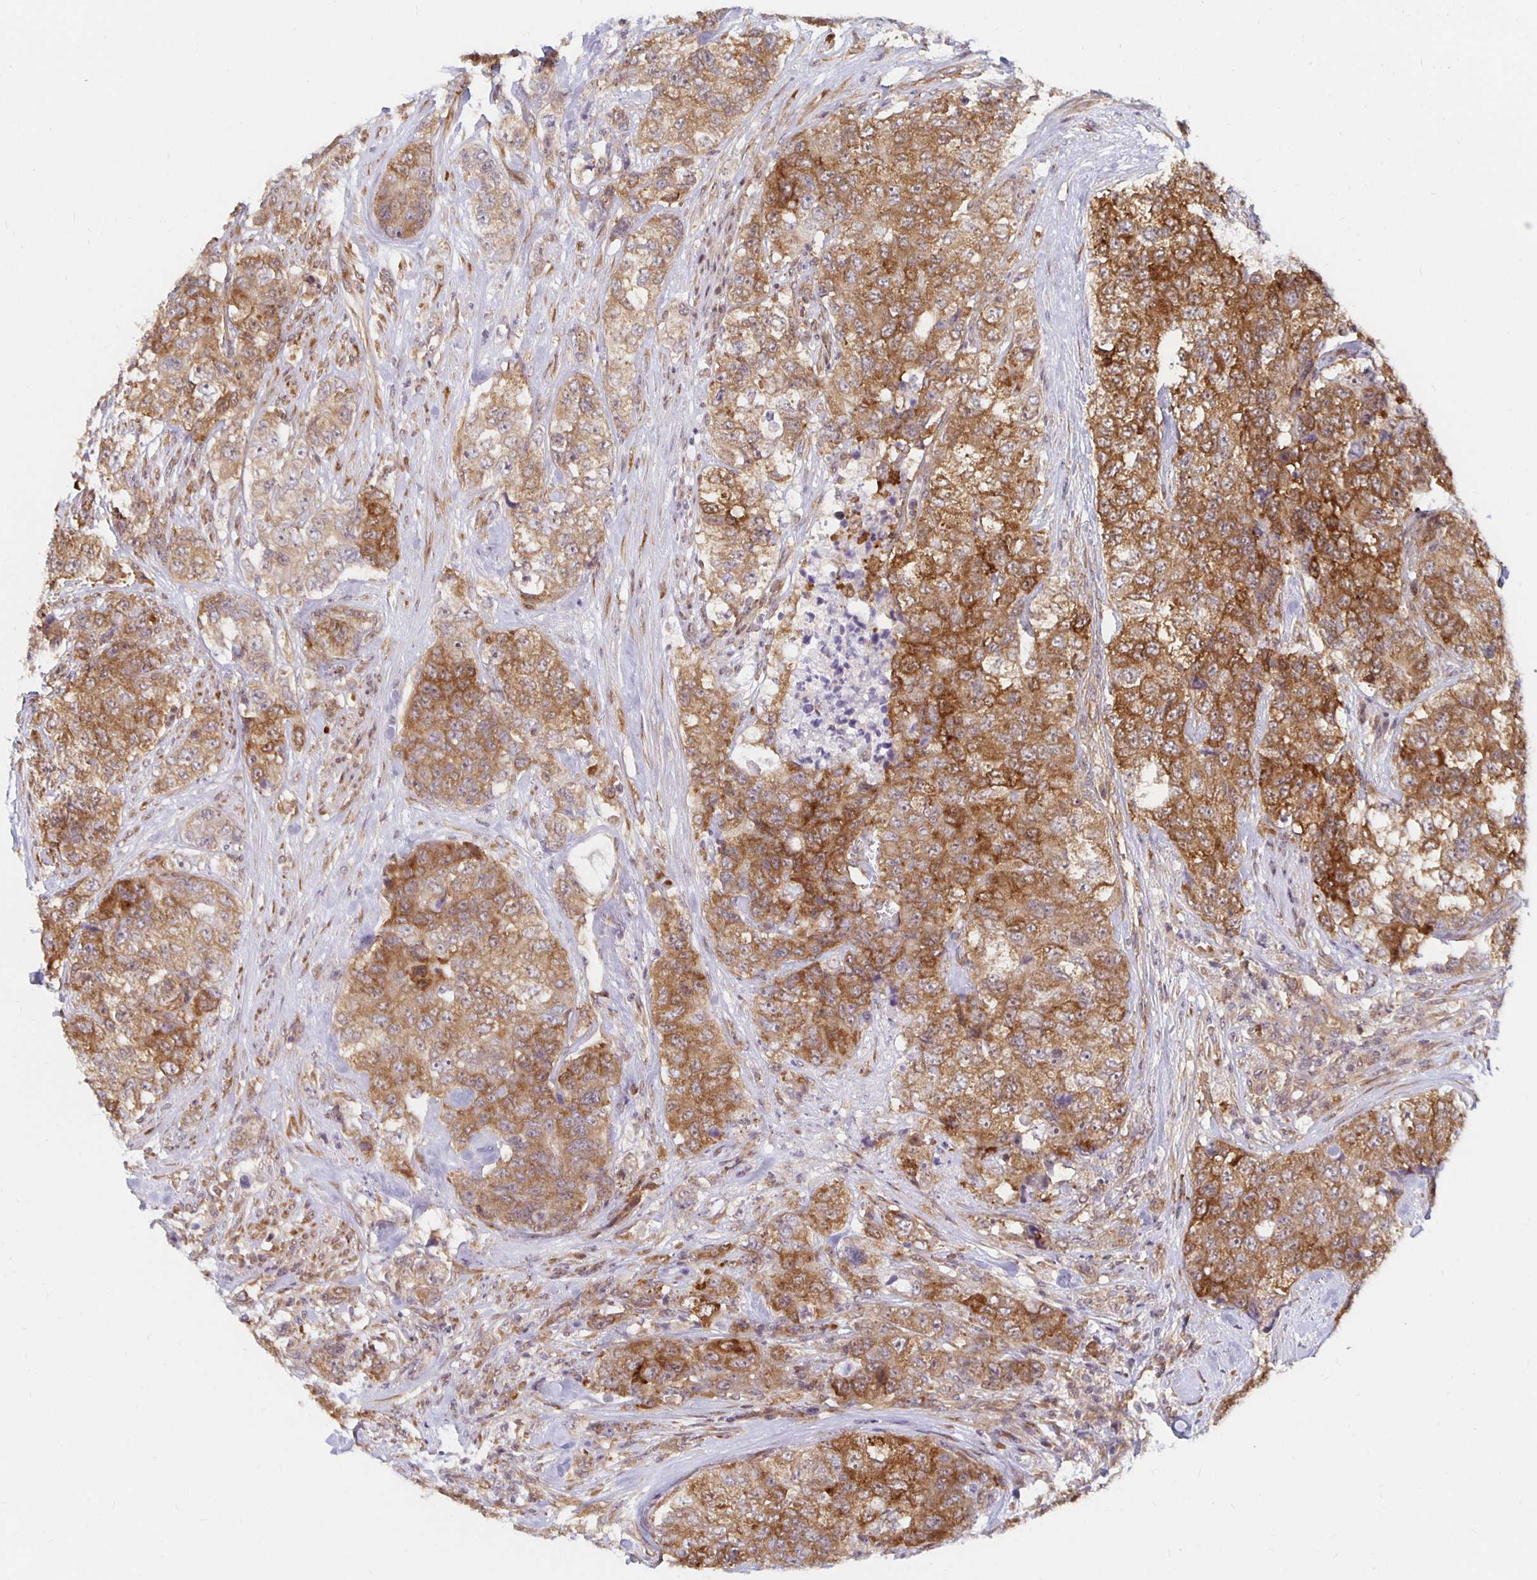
{"staining": {"intensity": "moderate", "quantity": ">75%", "location": "cytoplasmic/membranous"}, "tissue": "urothelial cancer", "cell_type": "Tumor cells", "image_type": "cancer", "snomed": [{"axis": "morphology", "description": "Urothelial carcinoma, High grade"}, {"axis": "topography", "description": "Urinary bladder"}], "caption": "Moderate cytoplasmic/membranous positivity for a protein is identified in about >75% of tumor cells of urothelial cancer using immunohistochemistry.", "gene": "PDAP1", "patient": {"sex": "female", "age": 78}}